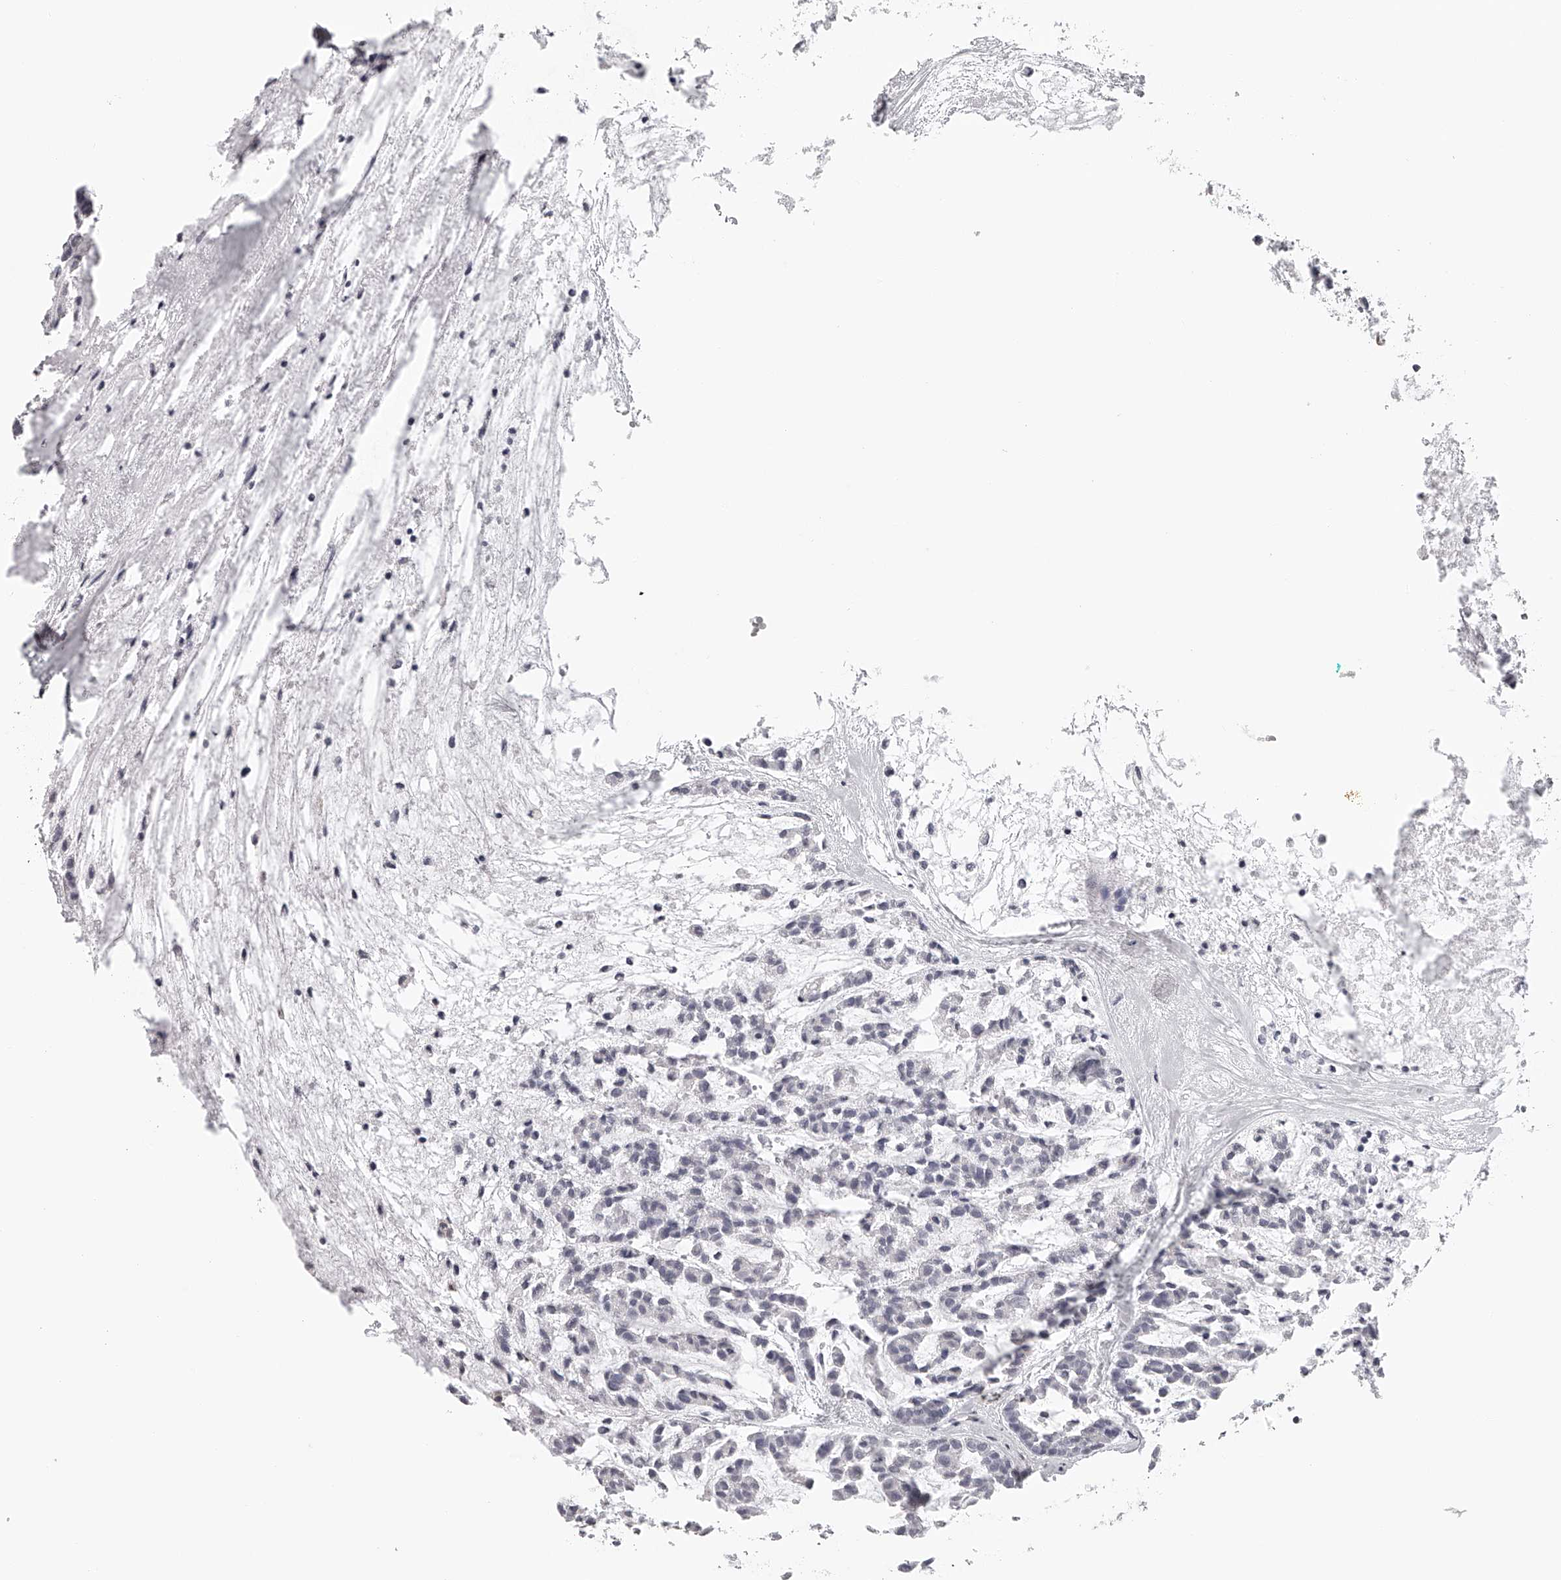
{"staining": {"intensity": "negative", "quantity": "none", "location": "none"}, "tissue": "head and neck cancer", "cell_type": "Tumor cells", "image_type": "cancer", "snomed": [{"axis": "morphology", "description": "Adenocarcinoma, NOS"}, {"axis": "morphology", "description": "Adenoma, NOS"}, {"axis": "topography", "description": "Head-Neck"}], "caption": "IHC histopathology image of neoplastic tissue: human head and neck cancer stained with DAB (3,3'-diaminobenzidine) shows no significant protein staining in tumor cells.", "gene": "SEC11C", "patient": {"sex": "female", "age": 55}}